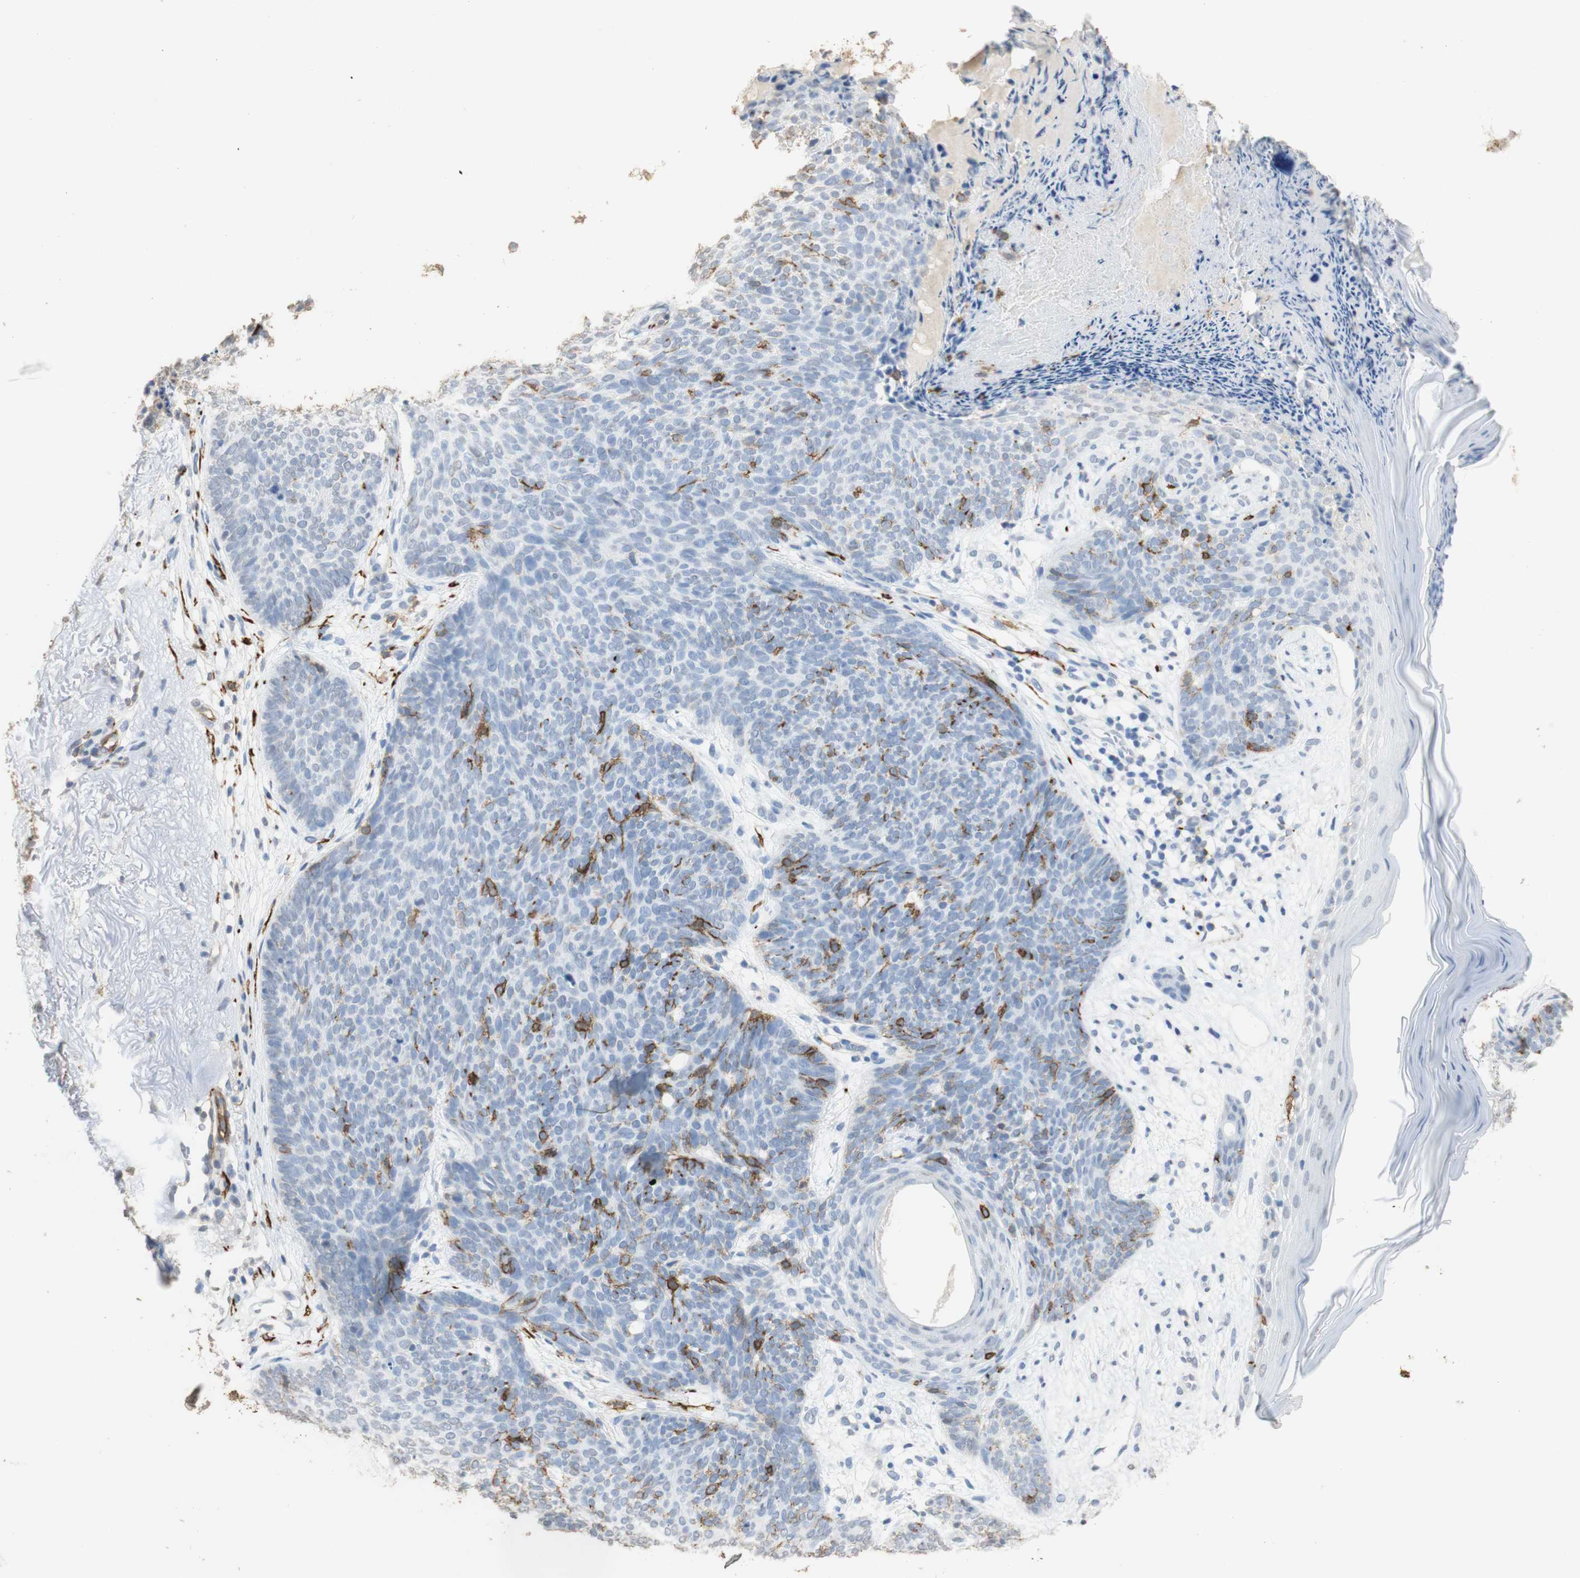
{"staining": {"intensity": "moderate", "quantity": "<25%", "location": "cytoplasmic/membranous"}, "tissue": "skin cancer", "cell_type": "Tumor cells", "image_type": "cancer", "snomed": [{"axis": "morphology", "description": "Normal tissue, NOS"}, {"axis": "morphology", "description": "Basal cell carcinoma"}, {"axis": "topography", "description": "Skin"}], "caption": "Skin cancer stained for a protein (brown) shows moderate cytoplasmic/membranous positive positivity in approximately <25% of tumor cells.", "gene": "L1CAM", "patient": {"sex": "female", "age": 70}}